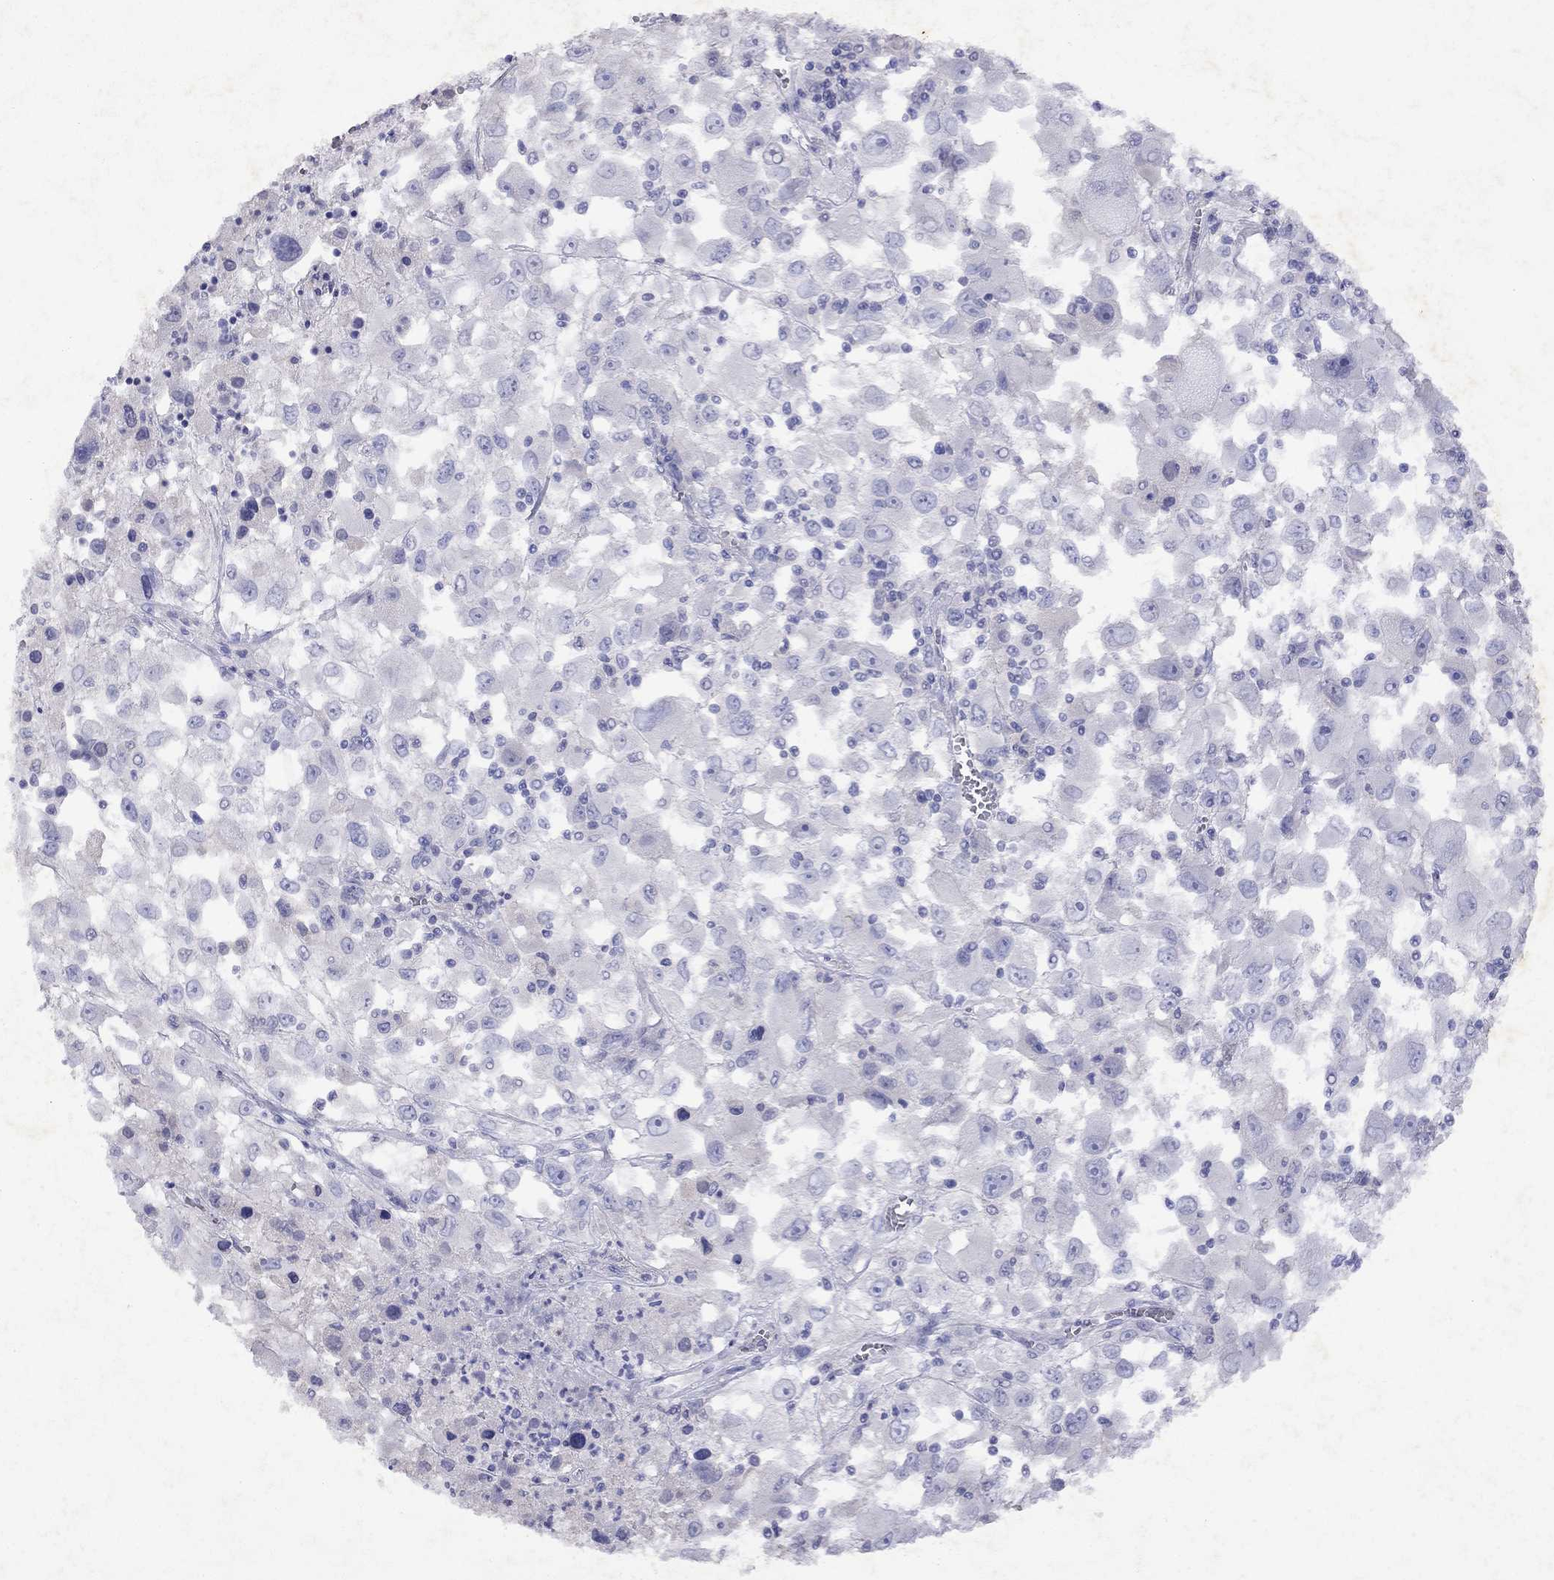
{"staining": {"intensity": "negative", "quantity": "none", "location": "none"}, "tissue": "melanoma", "cell_type": "Tumor cells", "image_type": "cancer", "snomed": [{"axis": "morphology", "description": "Malignant melanoma, Metastatic site"}, {"axis": "topography", "description": "Soft tissue"}], "caption": "Immunohistochemistry of melanoma exhibits no staining in tumor cells.", "gene": "GNAT3", "patient": {"sex": "male", "age": 50}}